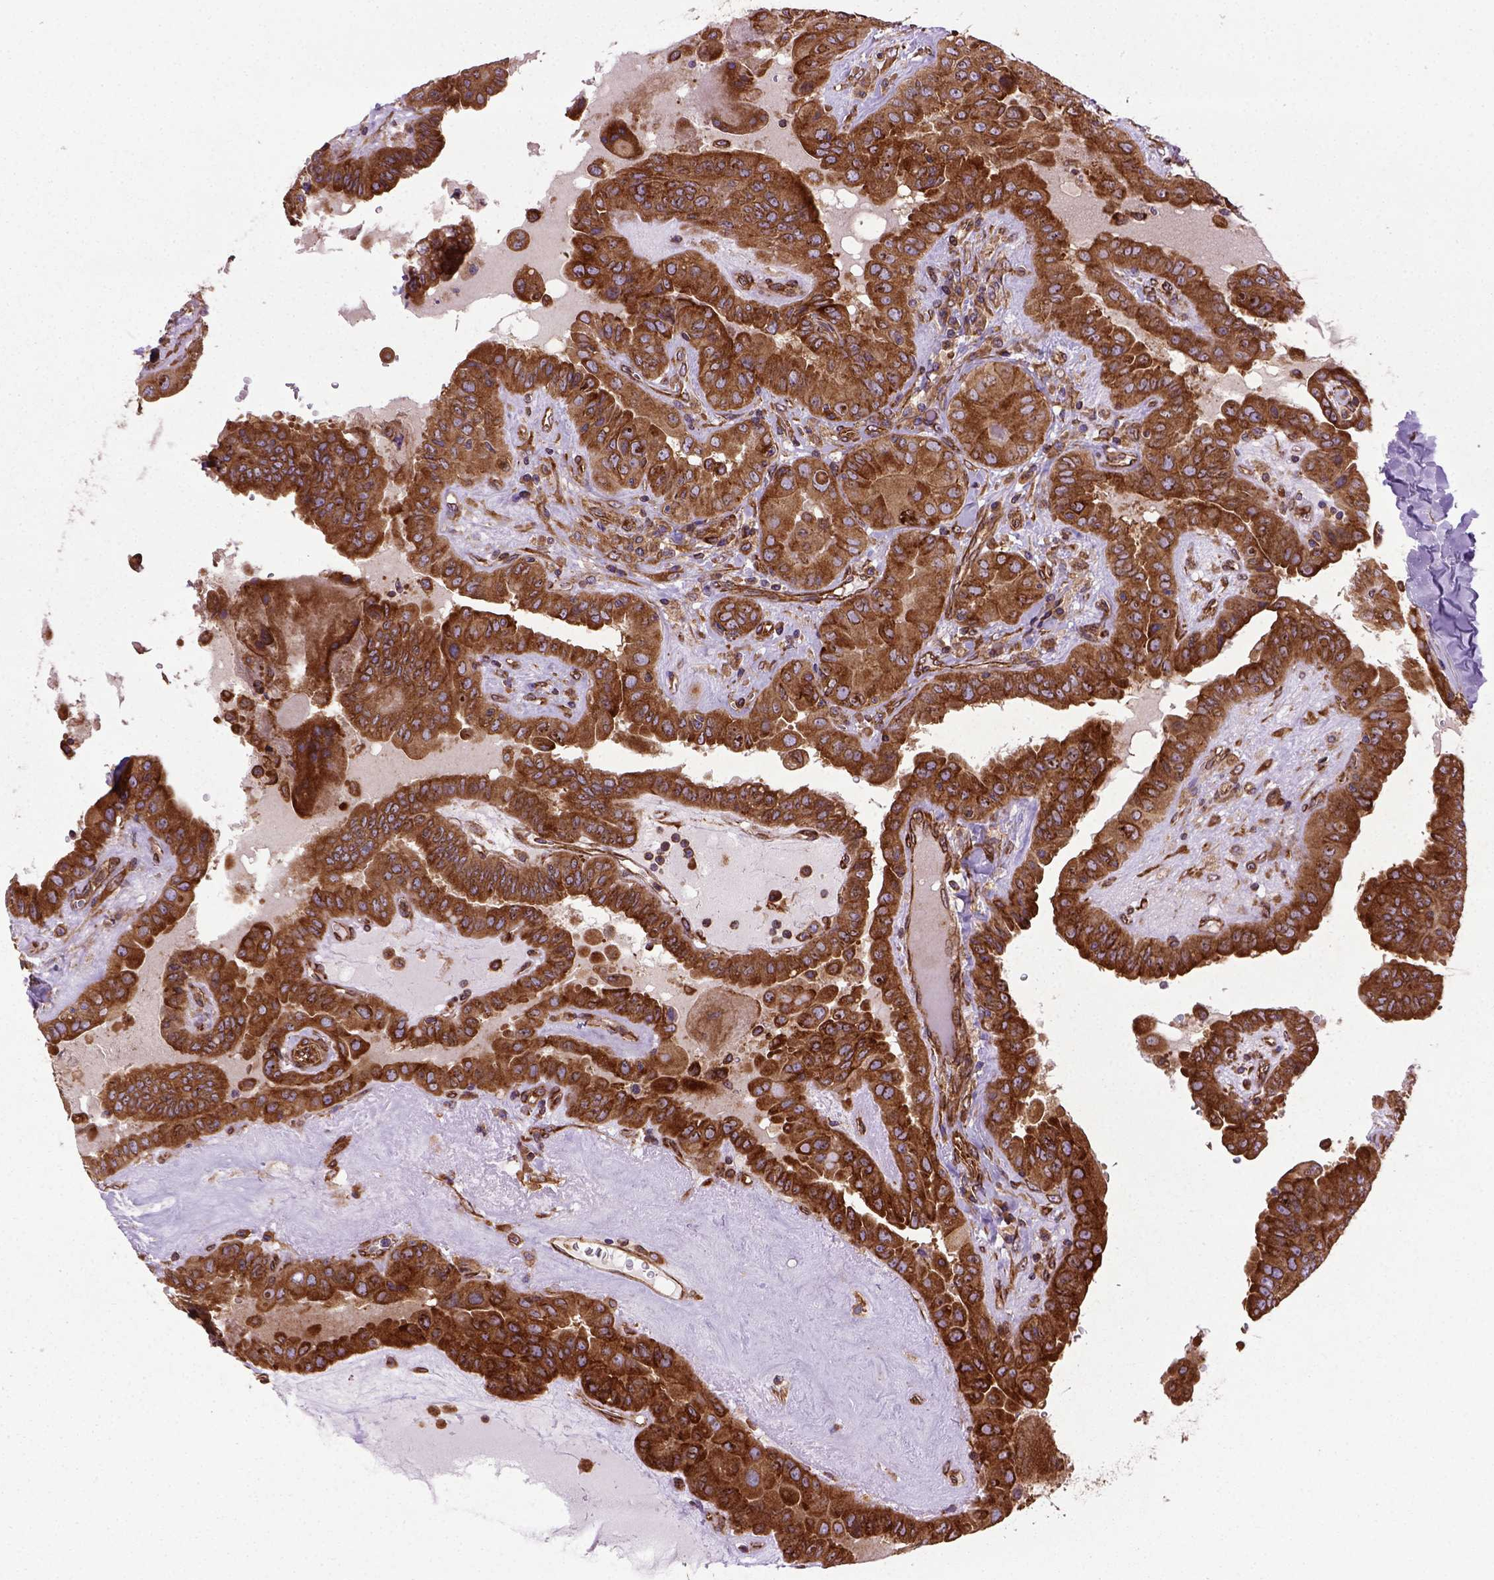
{"staining": {"intensity": "strong", "quantity": ">75%", "location": "cytoplasmic/membranous"}, "tissue": "thyroid cancer", "cell_type": "Tumor cells", "image_type": "cancer", "snomed": [{"axis": "morphology", "description": "Papillary adenocarcinoma, NOS"}, {"axis": "topography", "description": "Thyroid gland"}], "caption": "A micrograph of human thyroid papillary adenocarcinoma stained for a protein shows strong cytoplasmic/membranous brown staining in tumor cells.", "gene": "CAPRIN1", "patient": {"sex": "female", "age": 37}}